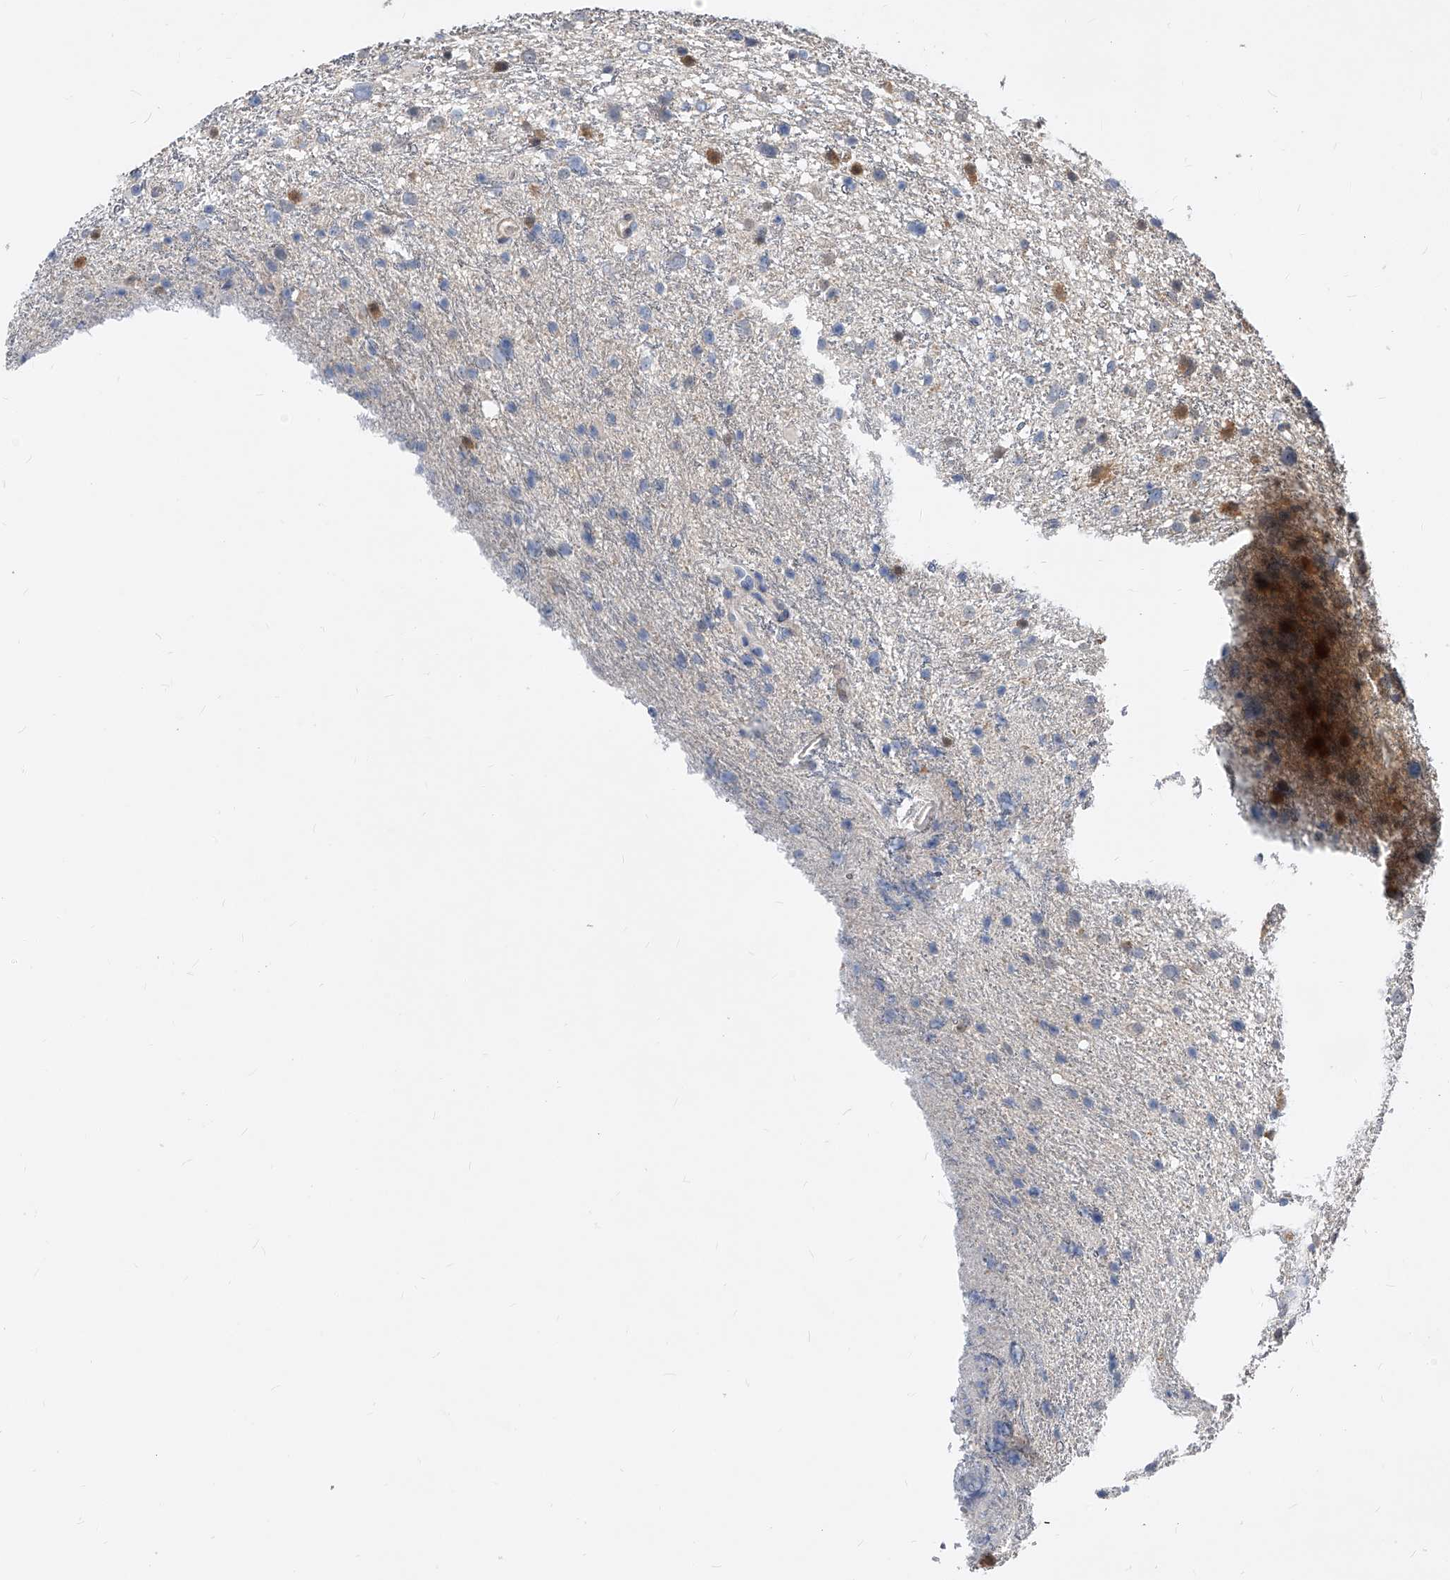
{"staining": {"intensity": "moderate", "quantity": "<25%", "location": "cytoplasmic/membranous,nuclear"}, "tissue": "glioma", "cell_type": "Tumor cells", "image_type": "cancer", "snomed": [{"axis": "morphology", "description": "Glioma, malignant, Low grade"}, {"axis": "topography", "description": "Cerebral cortex"}], "caption": "The immunohistochemical stain shows moderate cytoplasmic/membranous and nuclear positivity in tumor cells of malignant low-grade glioma tissue.", "gene": "MAP2K6", "patient": {"sex": "female", "age": 39}}